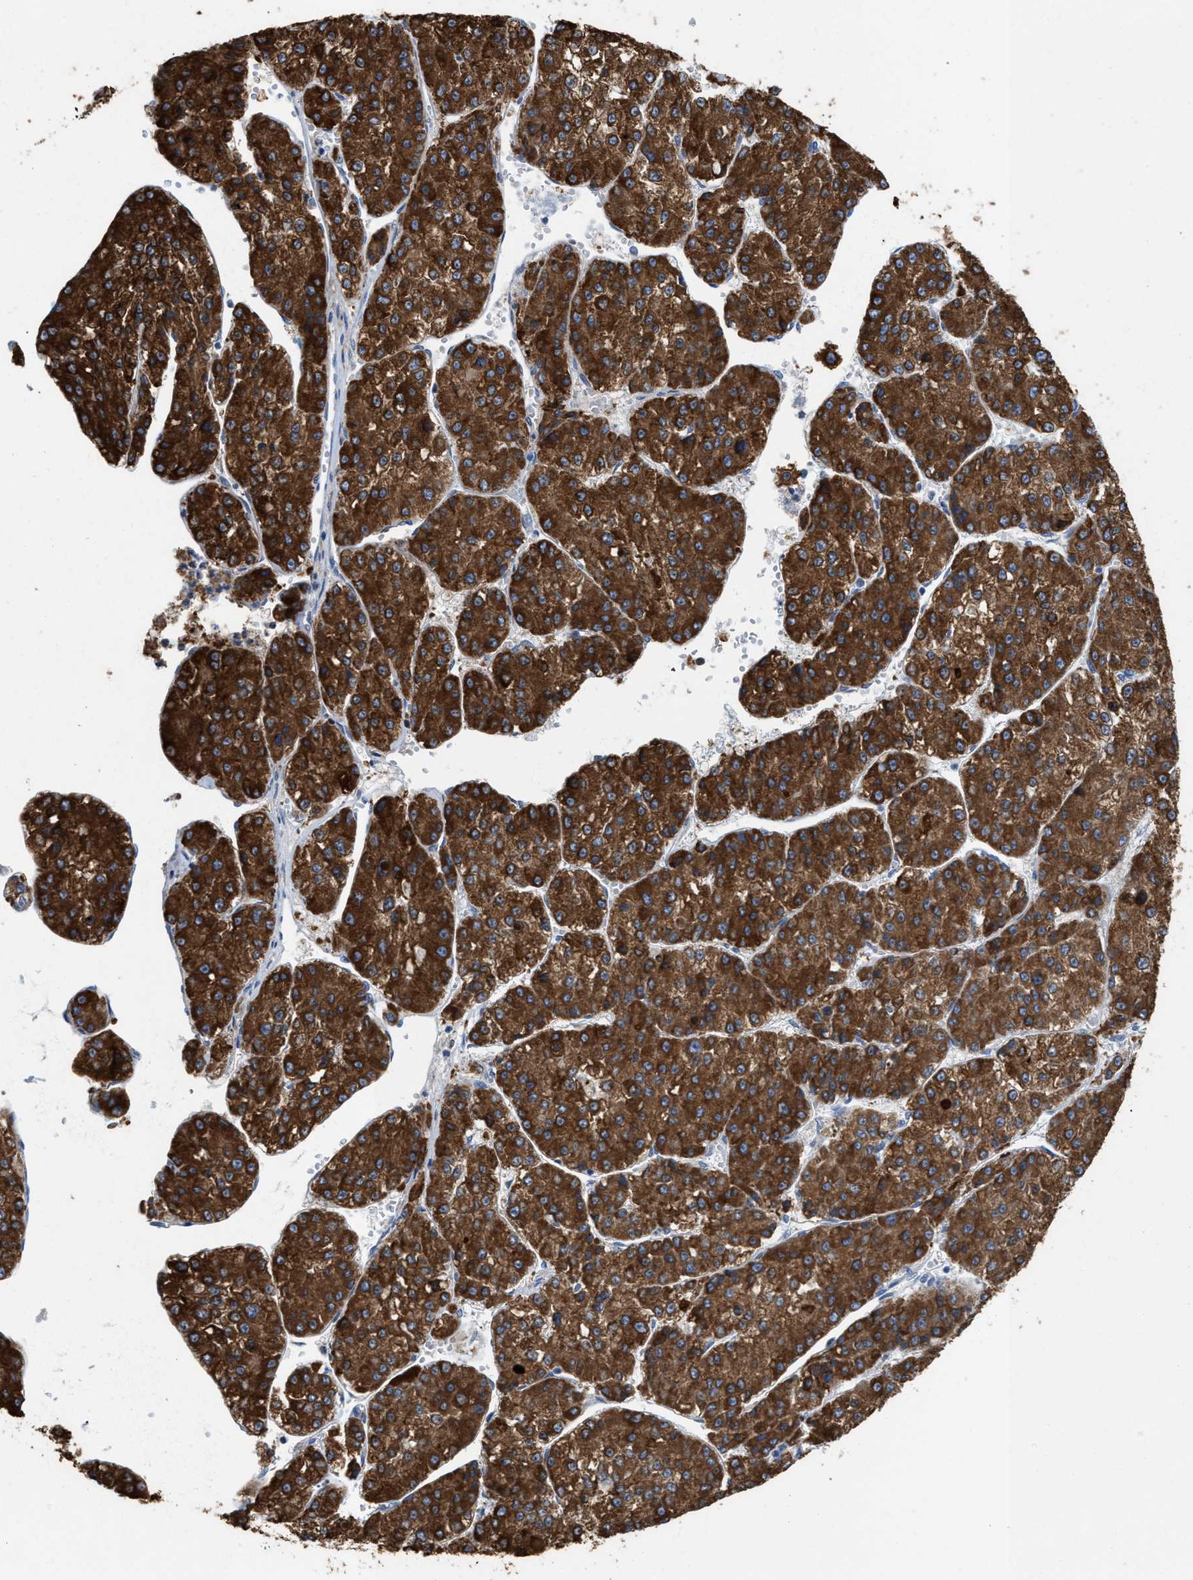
{"staining": {"intensity": "strong", "quantity": ">75%", "location": "cytoplasmic/membranous"}, "tissue": "liver cancer", "cell_type": "Tumor cells", "image_type": "cancer", "snomed": [{"axis": "morphology", "description": "Carcinoma, Hepatocellular, NOS"}, {"axis": "topography", "description": "Liver"}], "caption": "Strong cytoplasmic/membranous protein expression is identified in about >75% of tumor cells in liver cancer (hepatocellular carcinoma).", "gene": "DYNC2I1", "patient": {"sex": "female", "age": 73}}